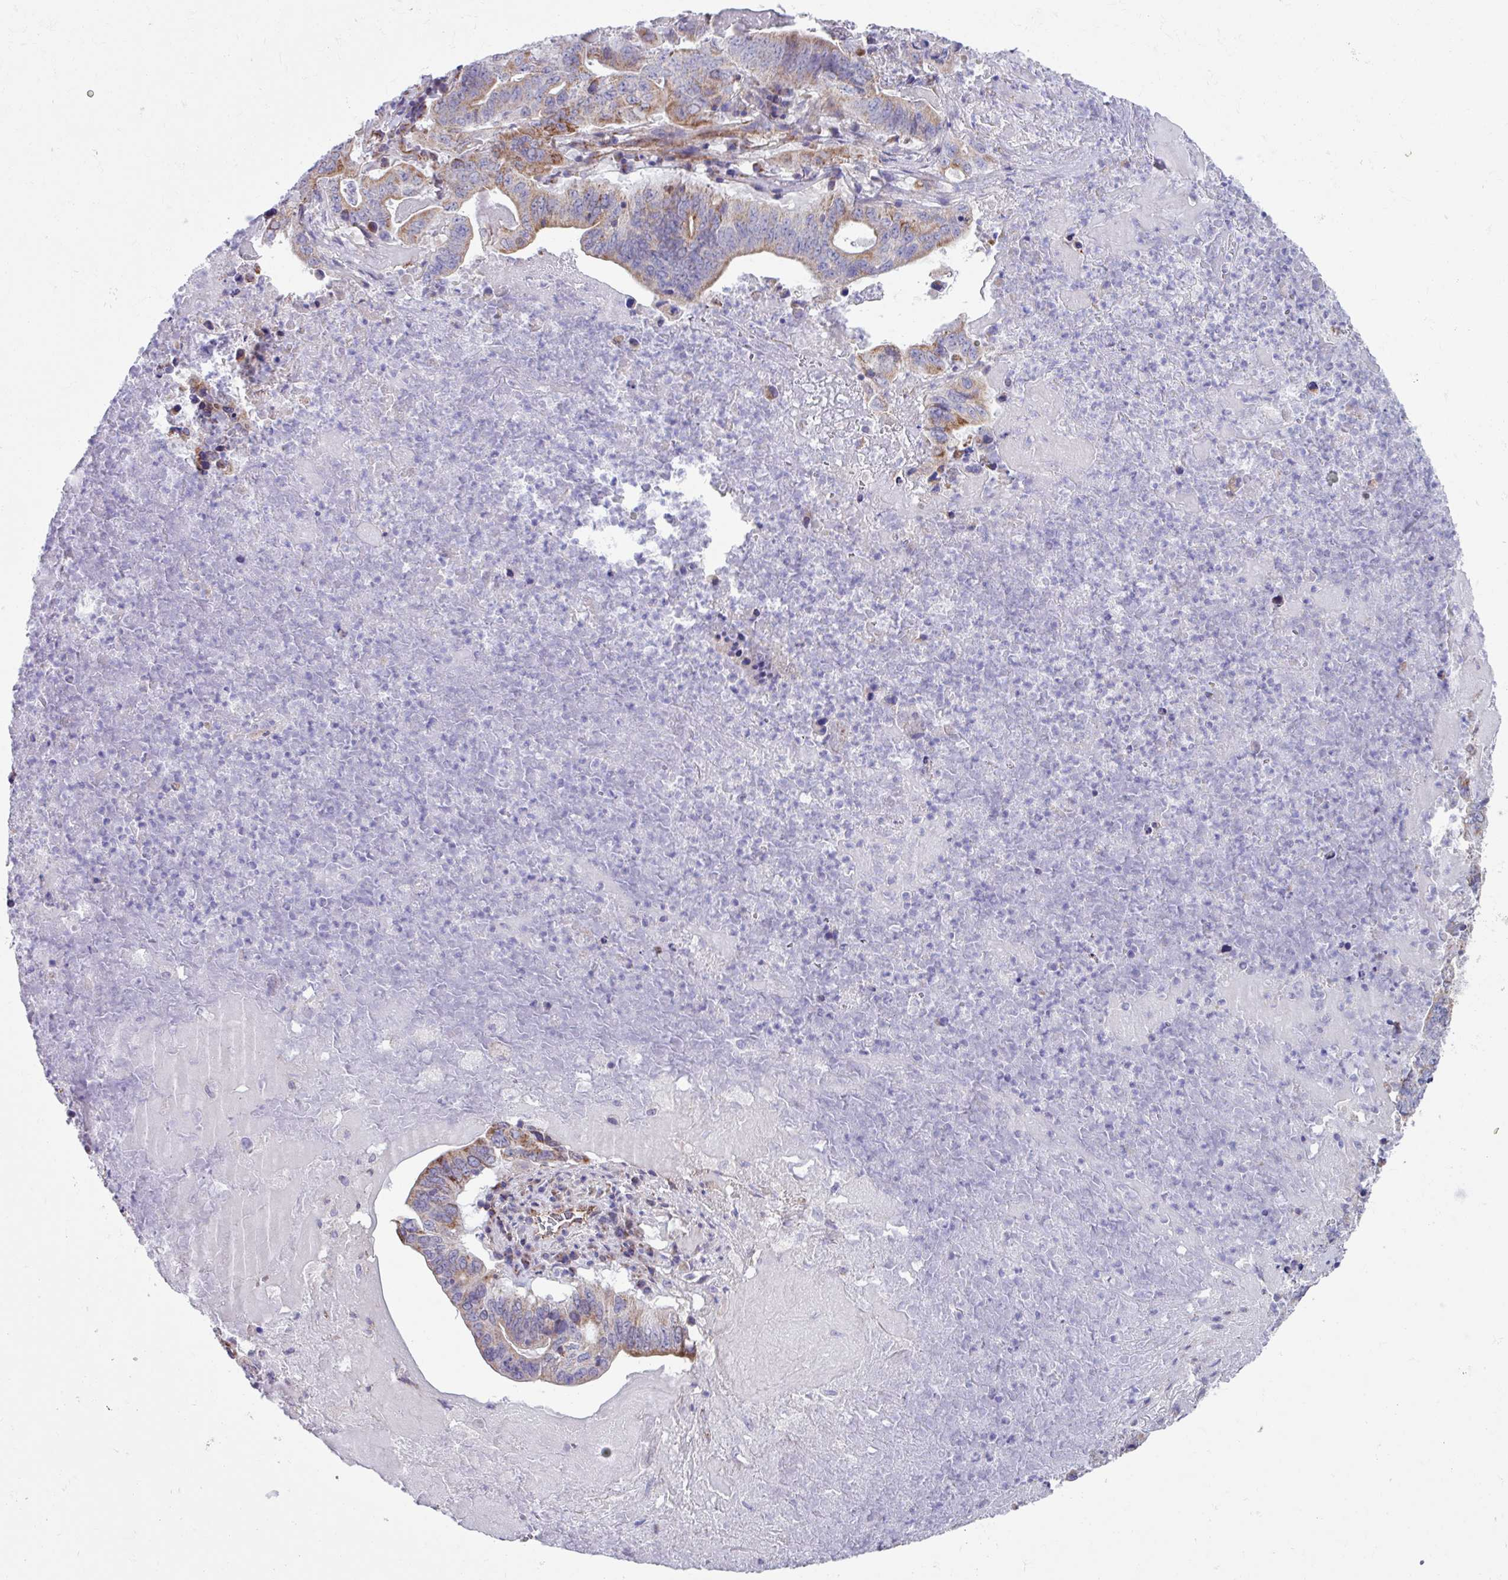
{"staining": {"intensity": "moderate", "quantity": "25%-75%", "location": "cytoplasmic/membranous"}, "tissue": "lung cancer", "cell_type": "Tumor cells", "image_type": "cancer", "snomed": [{"axis": "morphology", "description": "Adenocarcinoma, NOS"}, {"axis": "topography", "description": "Lung"}], "caption": "Immunohistochemistry (IHC) image of human lung adenocarcinoma stained for a protein (brown), which demonstrates medium levels of moderate cytoplasmic/membranous staining in about 25%-75% of tumor cells.", "gene": "OTULIN", "patient": {"sex": "female", "age": 60}}